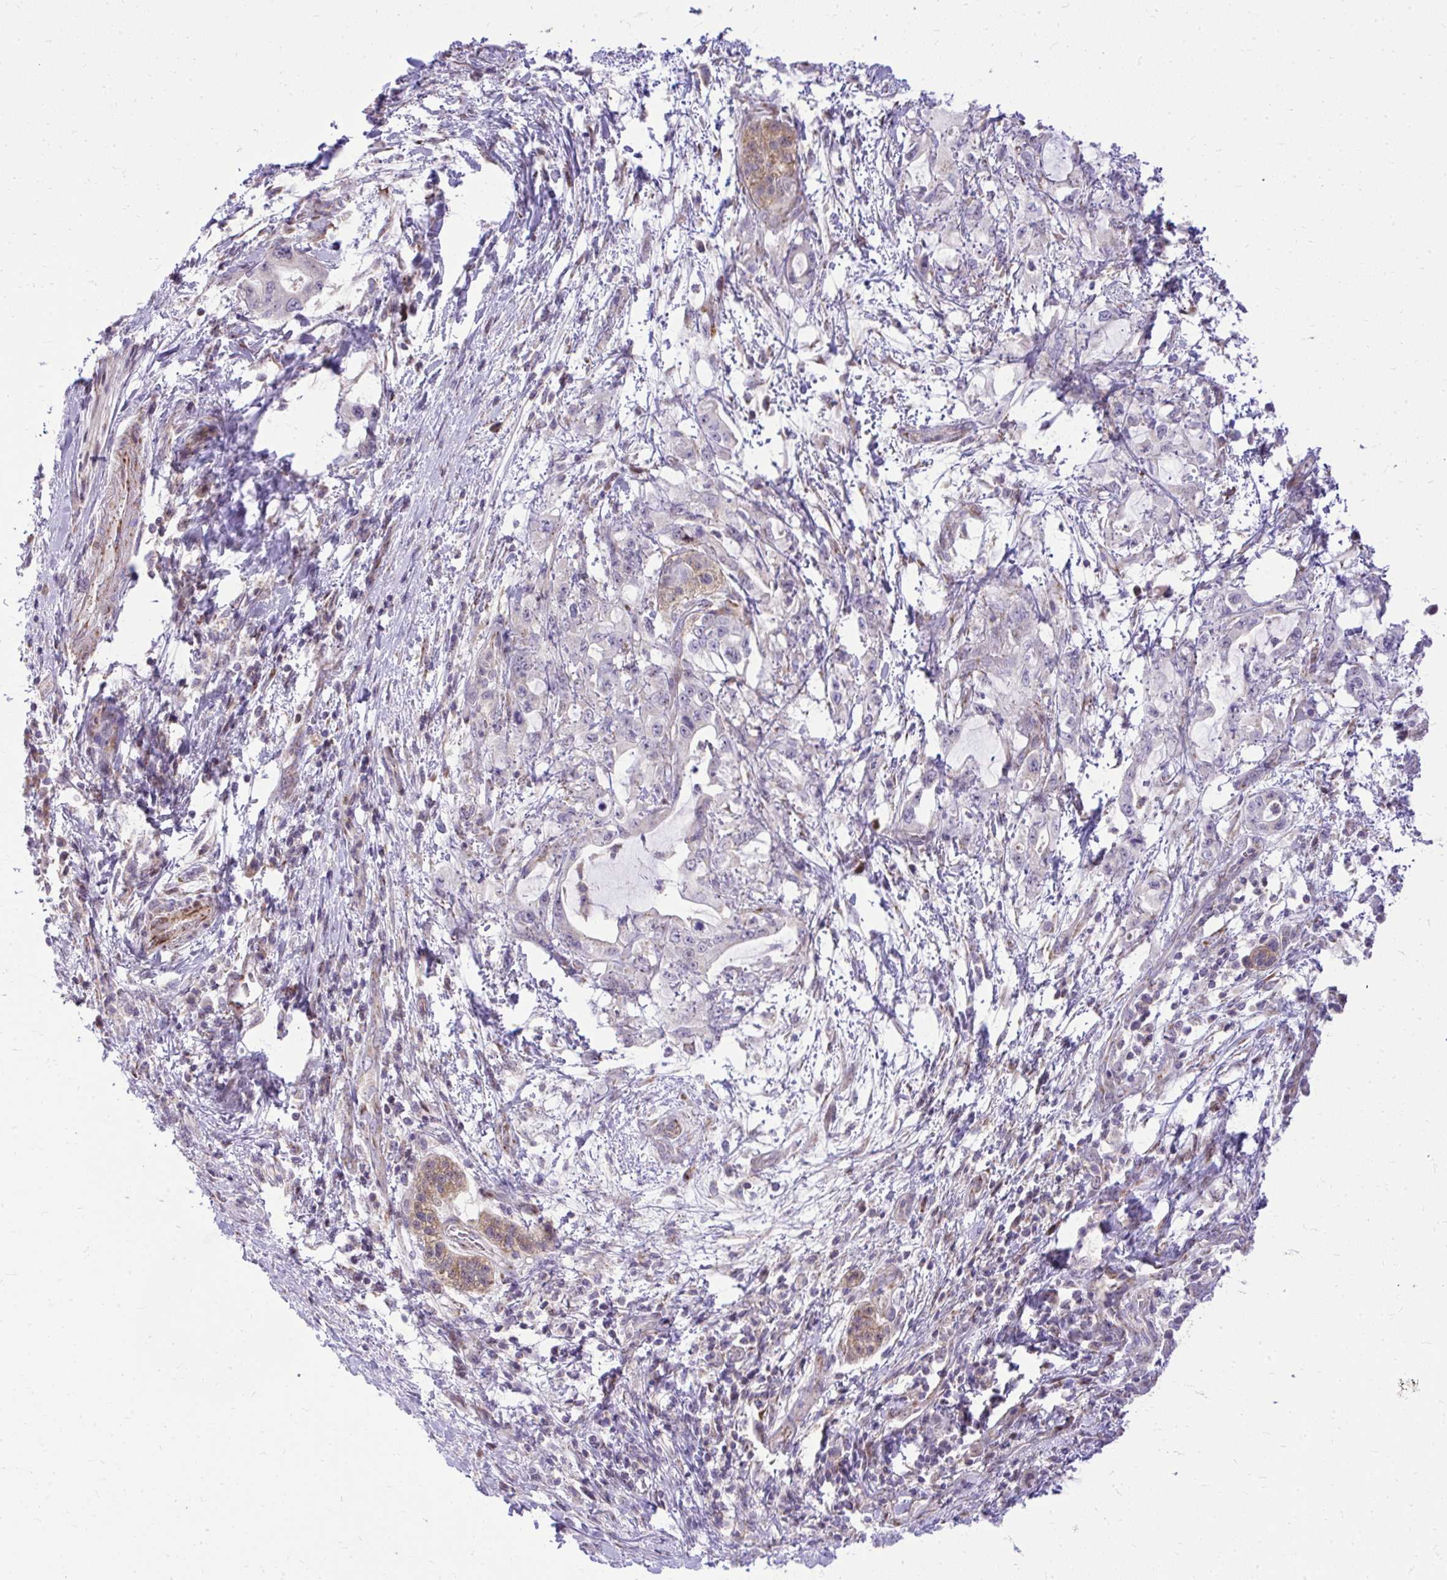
{"staining": {"intensity": "negative", "quantity": "none", "location": "none"}, "tissue": "pancreatic cancer", "cell_type": "Tumor cells", "image_type": "cancer", "snomed": [{"axis": "morphology", "description": "Adenocarcinoma, NOS"}, {"axis": "topography", "description": "Pancreas"}], "caption": "This is a image of immunohistochemistry staining of pancreatic cancer (adenocarcinoma), which shows no staining in tumor cells. (Immunohistochemistry (ihc), brightfield microscopy, high magnification).", "gene": "GPRIN3", "patient": {"sex": "female", "age": 61}}